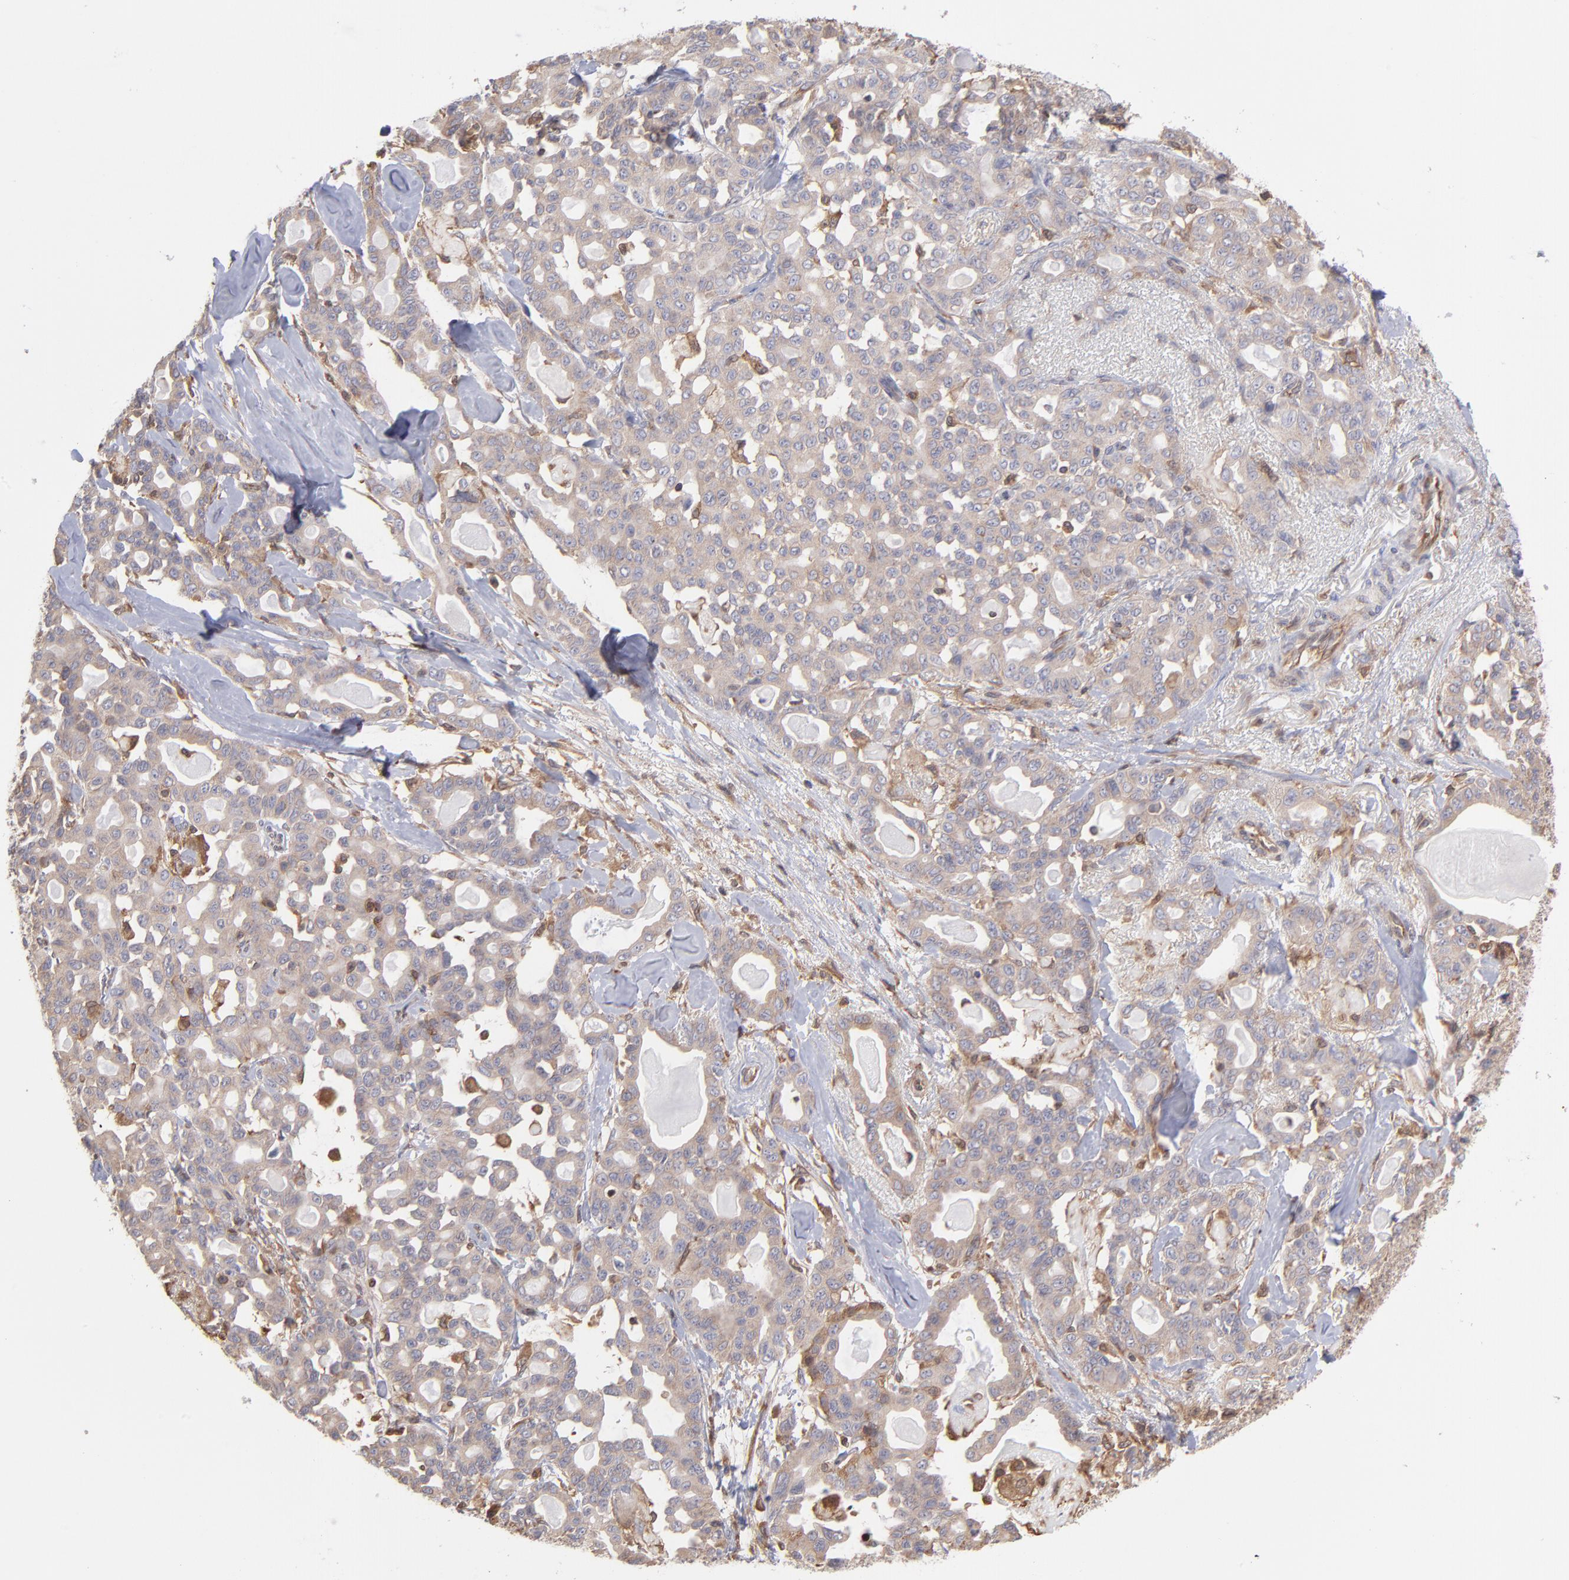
{"staining": {"intensity": "weak", "quantity": ">75%", "location": "cytoplasmic/membranous"}, "tissue": "pancreatic cancer", "cell_type": "Tumor cells", "image_type": "cancer", "snomed": [{"axis": "morphology", "description": "Adenocarcinoma, NOS"}, {"axis": "topography", "description": "Pancreas"}], "caption": "IHC image of pancreatic adenocarcinoma stained for a protein (brown), which demonstrates low levels of weak cytoplasmic/membranous expression in about >75% of tumor cells.", "gene": "MAPRE1", "patient": {"sex": "male", "age": 63}}